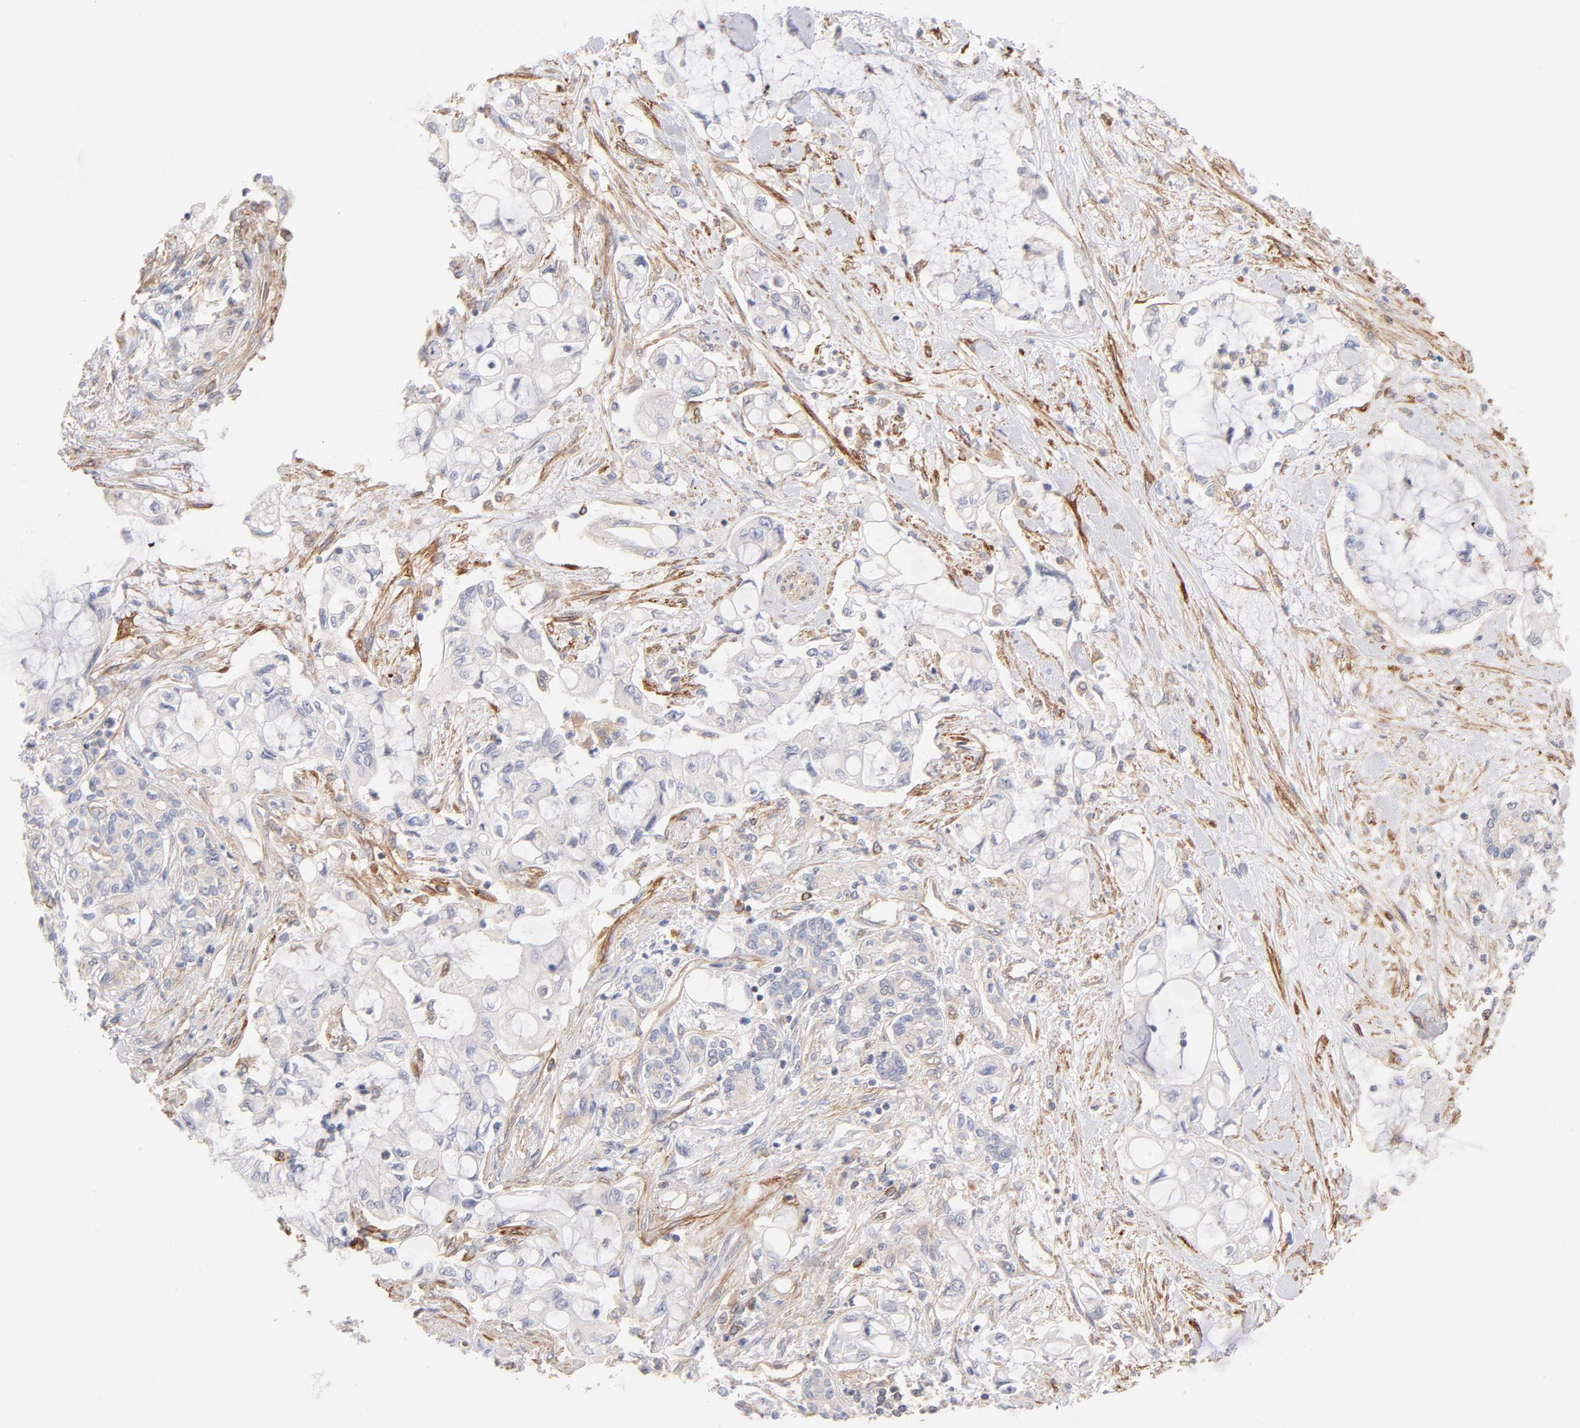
{"staining": {"intensity": "negative", "quantity": "none", "location": "none"}, "tissue": "pancreatic cancer", "cell_type": "Tumor cells", "image_type": "cancer", "snomed": [{"axis": "morphology", "description": "Adenocarcinoma, NOS"}, {"axis": "topography", "description": "Pancreas"}], "caption": "Tumor cells are negative for brown protein staining in pancreatic adenocarcinoma.", "gene": "LDLRAP1", "patient": {"sex": "female", "age": 70}}